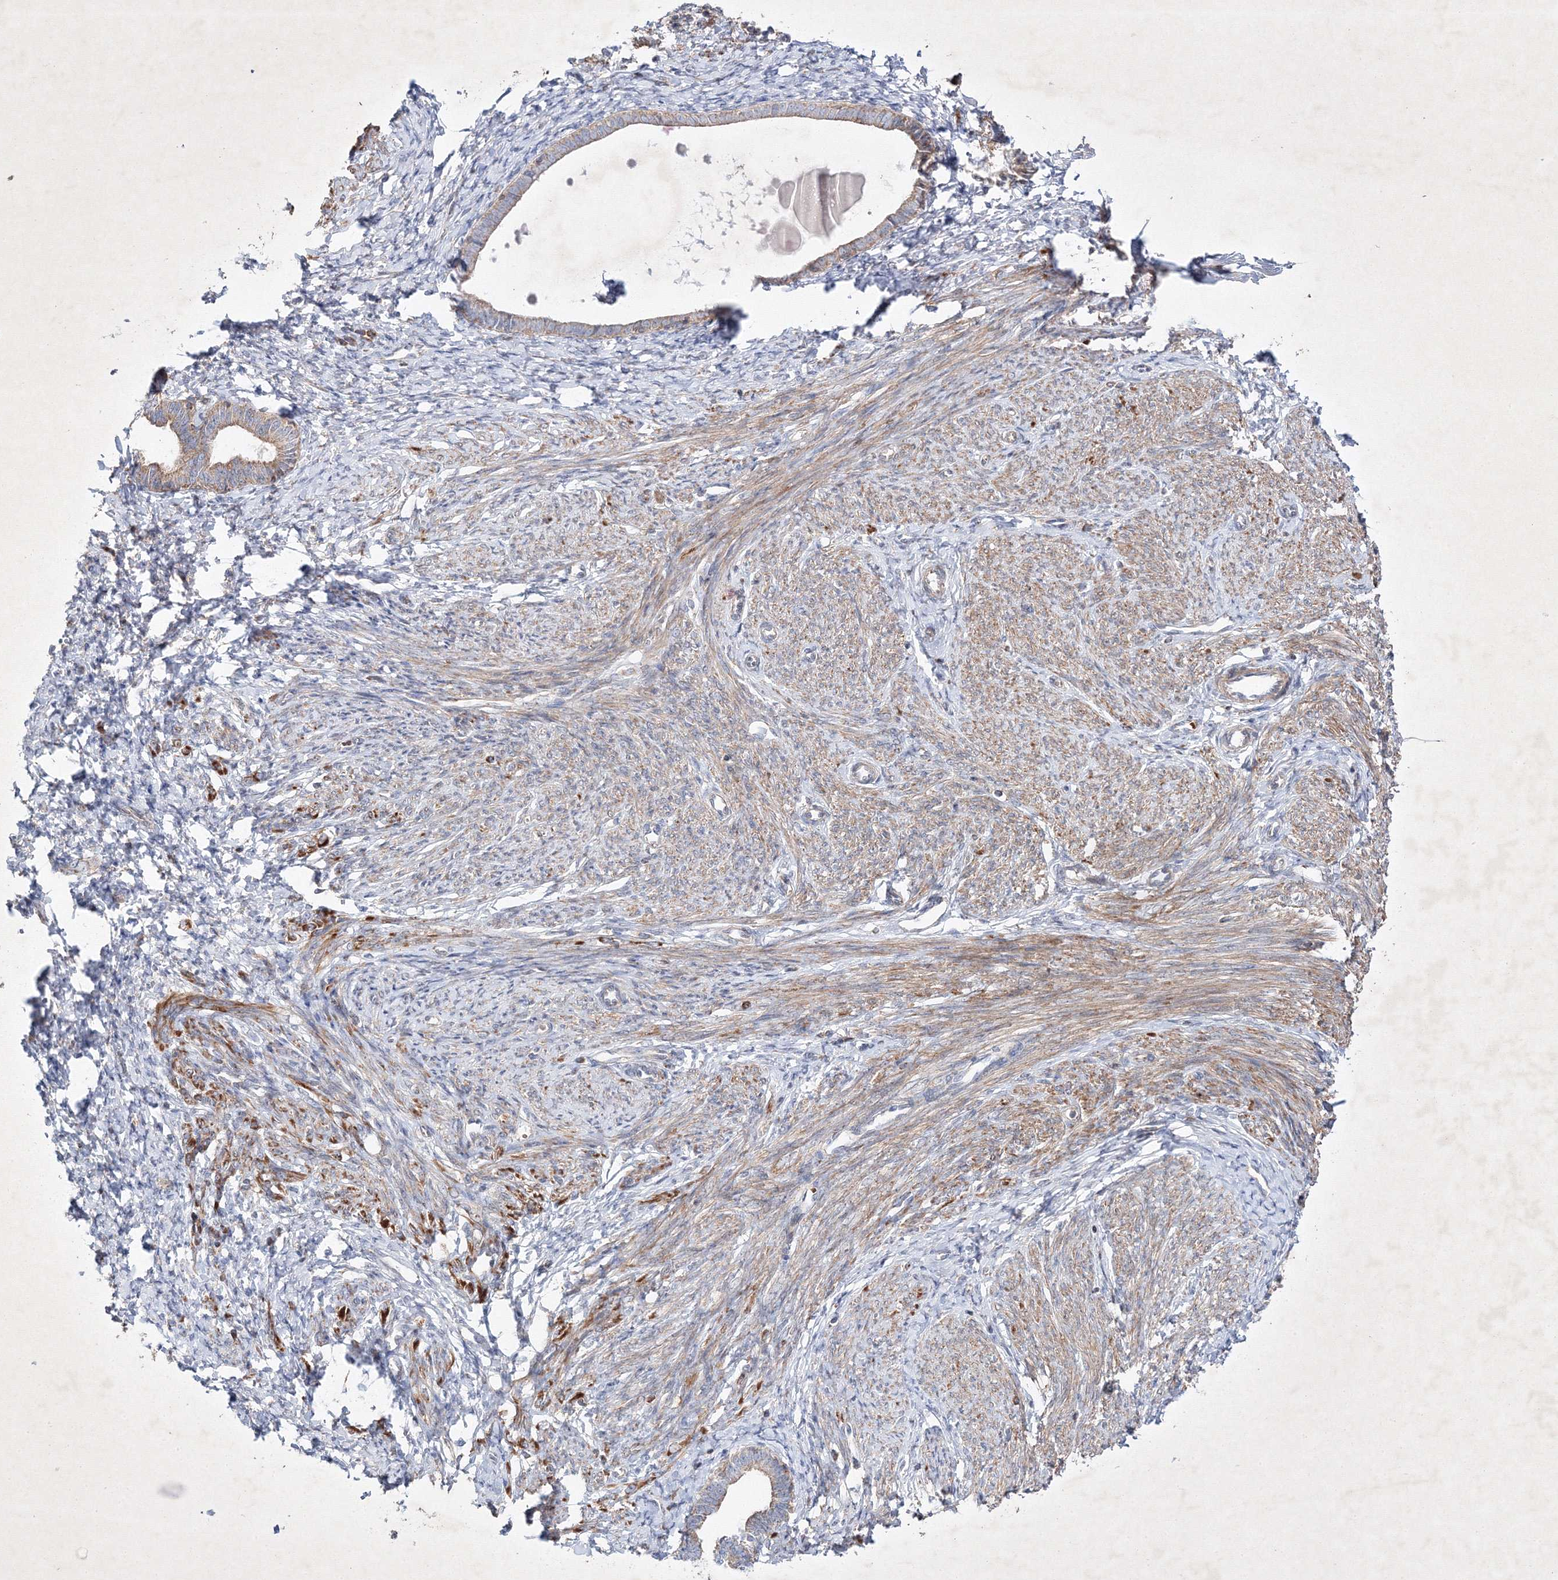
{"staining": {"intensity": "weak", "quantity": "<25%", "location": "cytoplasmic/membranous"}, "tissue": "endometrium", "cell_type": "Cells in endometrial stroma", "image_type": "normal", "snomed": [{"axis": "morphology", "description": "Normal tissue, NOS"}, {"axis": "topography", "description": "Endometrium"}], "caption": "IHC of benign human endometrium shows no staining in cells in endometrial stroma.", "gene": "OPA1", "patient": {"sex": "female", "age": 72}}